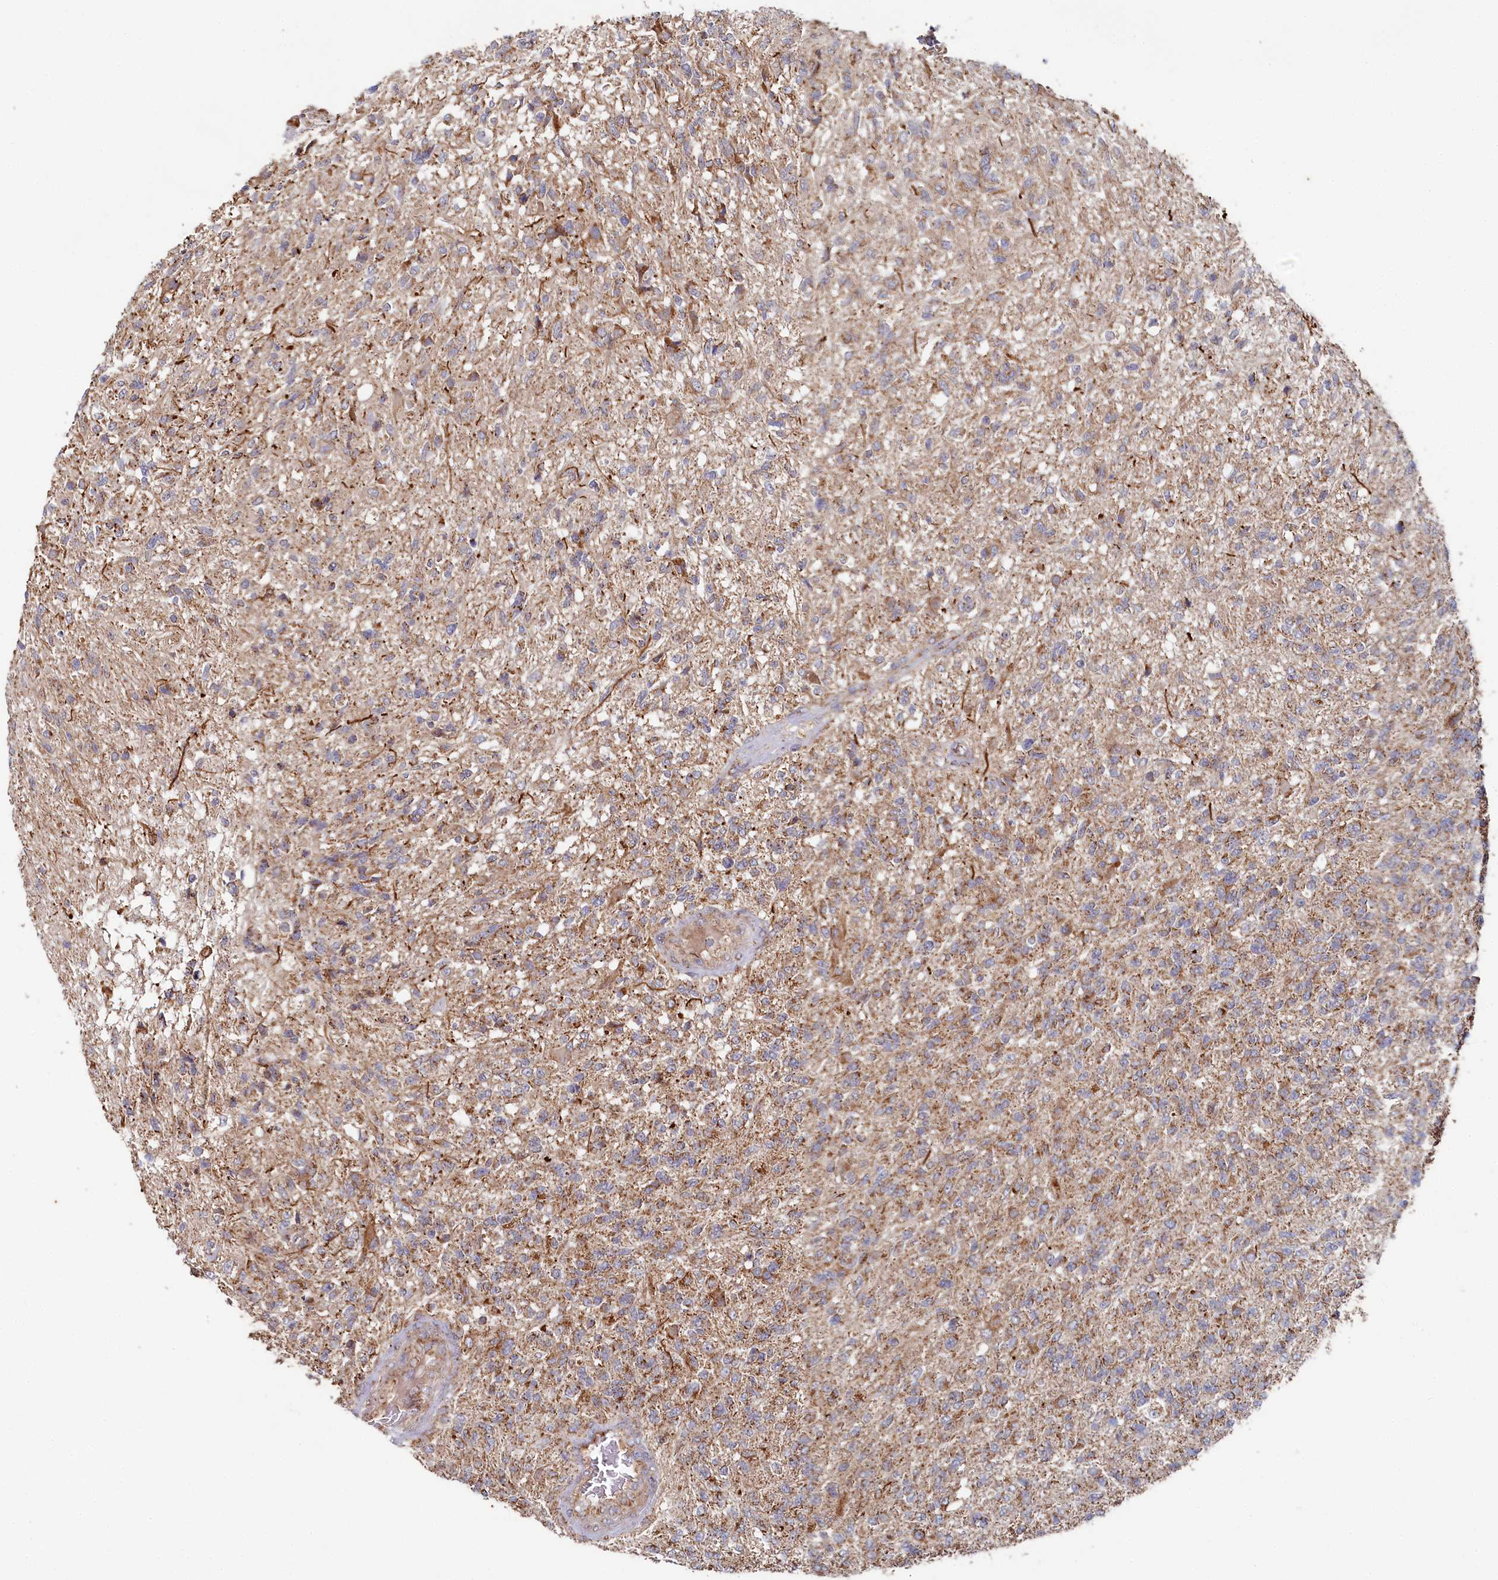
{"staining": {"intensity": "moderate", "quantity": ">75%", "location": "cytoplasmic/membranous"}, "tissue": "glioma", "cell_type": "Tumor cells", "image_type": "cancer", "snomed": [{"axis": "morphology", "description": "Glioma, malignant, High grade"}, {"axis": "topography", "description": "Brain"}], "caption": "Protein analysis of glioma tissue displays moderate cytoplasmic/membranous expression in approximately >75% of tumor cells.", "gene": "HAUS2", "patient": {"sex": "male", "age": 56}}